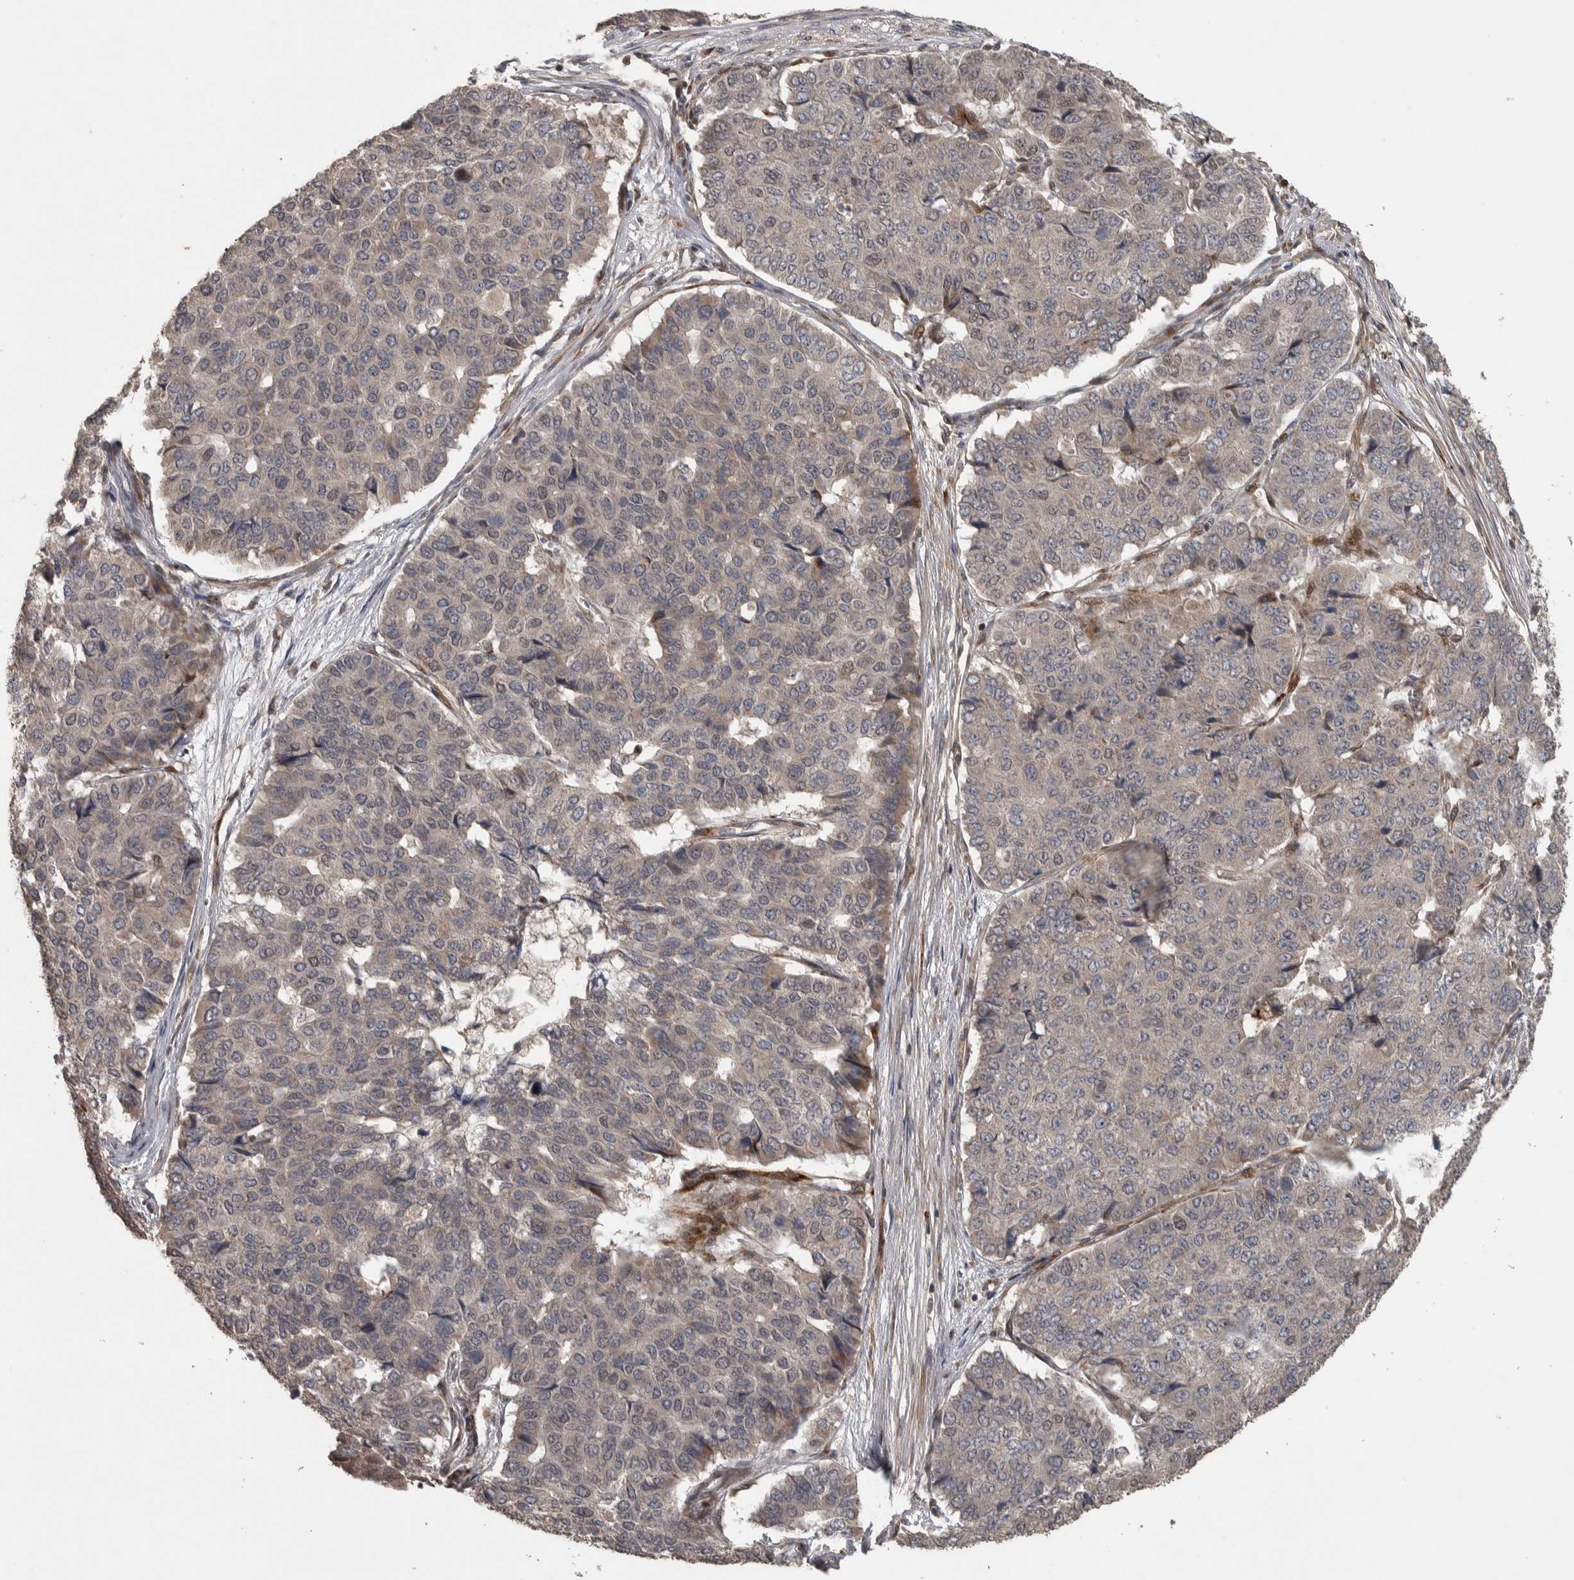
{"staining": {"intensity": "weak", "quantity": "<25%", "location": "cytoplasmic/membranous"}, "tissue": "pancreatic cancer", "cell_type": "Tumor cells", "image_type": "cancer", "snomed": [{"axis": "morphology", "description": "Adenocarcinoma, NOS"}, {"axis": "topography", "description": "Pancreas"}], "caption": "Human adenocarcinoma (pancreatic) stained for a protein using immunohistochemistry demonstrates no expression in tumor cells.", "gene": "ERAL1", "patient": {"sex": "male", "age": 50}}